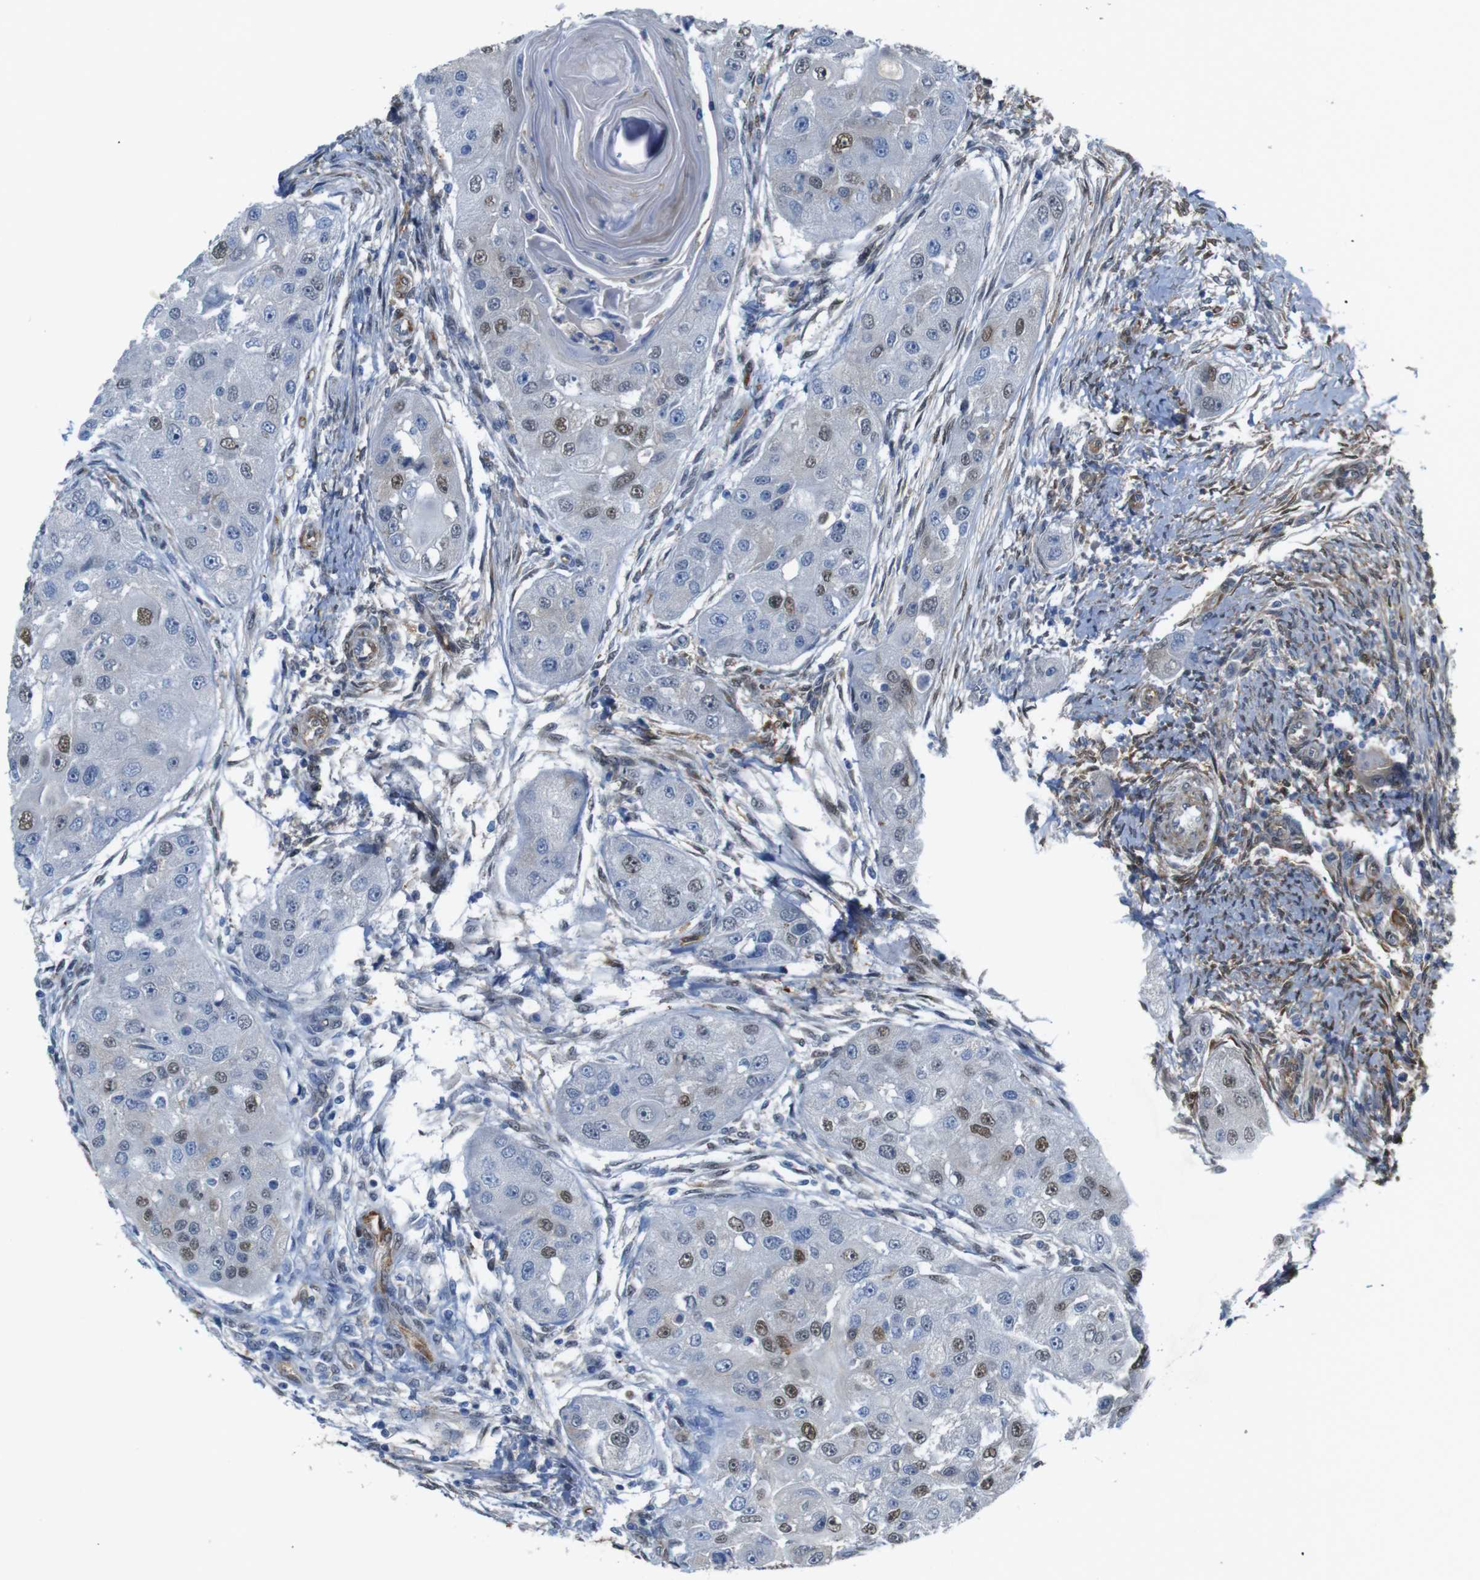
{"staining": {"intensity": "moderate", "quantity": "<25%", "location": "nuclear"}, "tissue": "head and neck cancer", "cell_type": "Tumor cells", "image_type": "cancer", "snomed": [{"axis": "morphology", "description": "Normal tissue, NOS"}, {"axis": "morphology", "description": "Squamous cell carcinoma, NOS"}, {"axis": "topography", "description": "Skeletal muscle"}, {"axis": "topography", "description": "Head-Neck"}], "caption": "Immunohistochemistry image of human head and neck cancer (squamous cell carcinoma) stained for a protein (brown), which exhibits low levels of moderate nuclear expression in approximately <25% of tumor cells.", "gene": "PTGER4", "patient": {"sex": "male", "age": 51}}